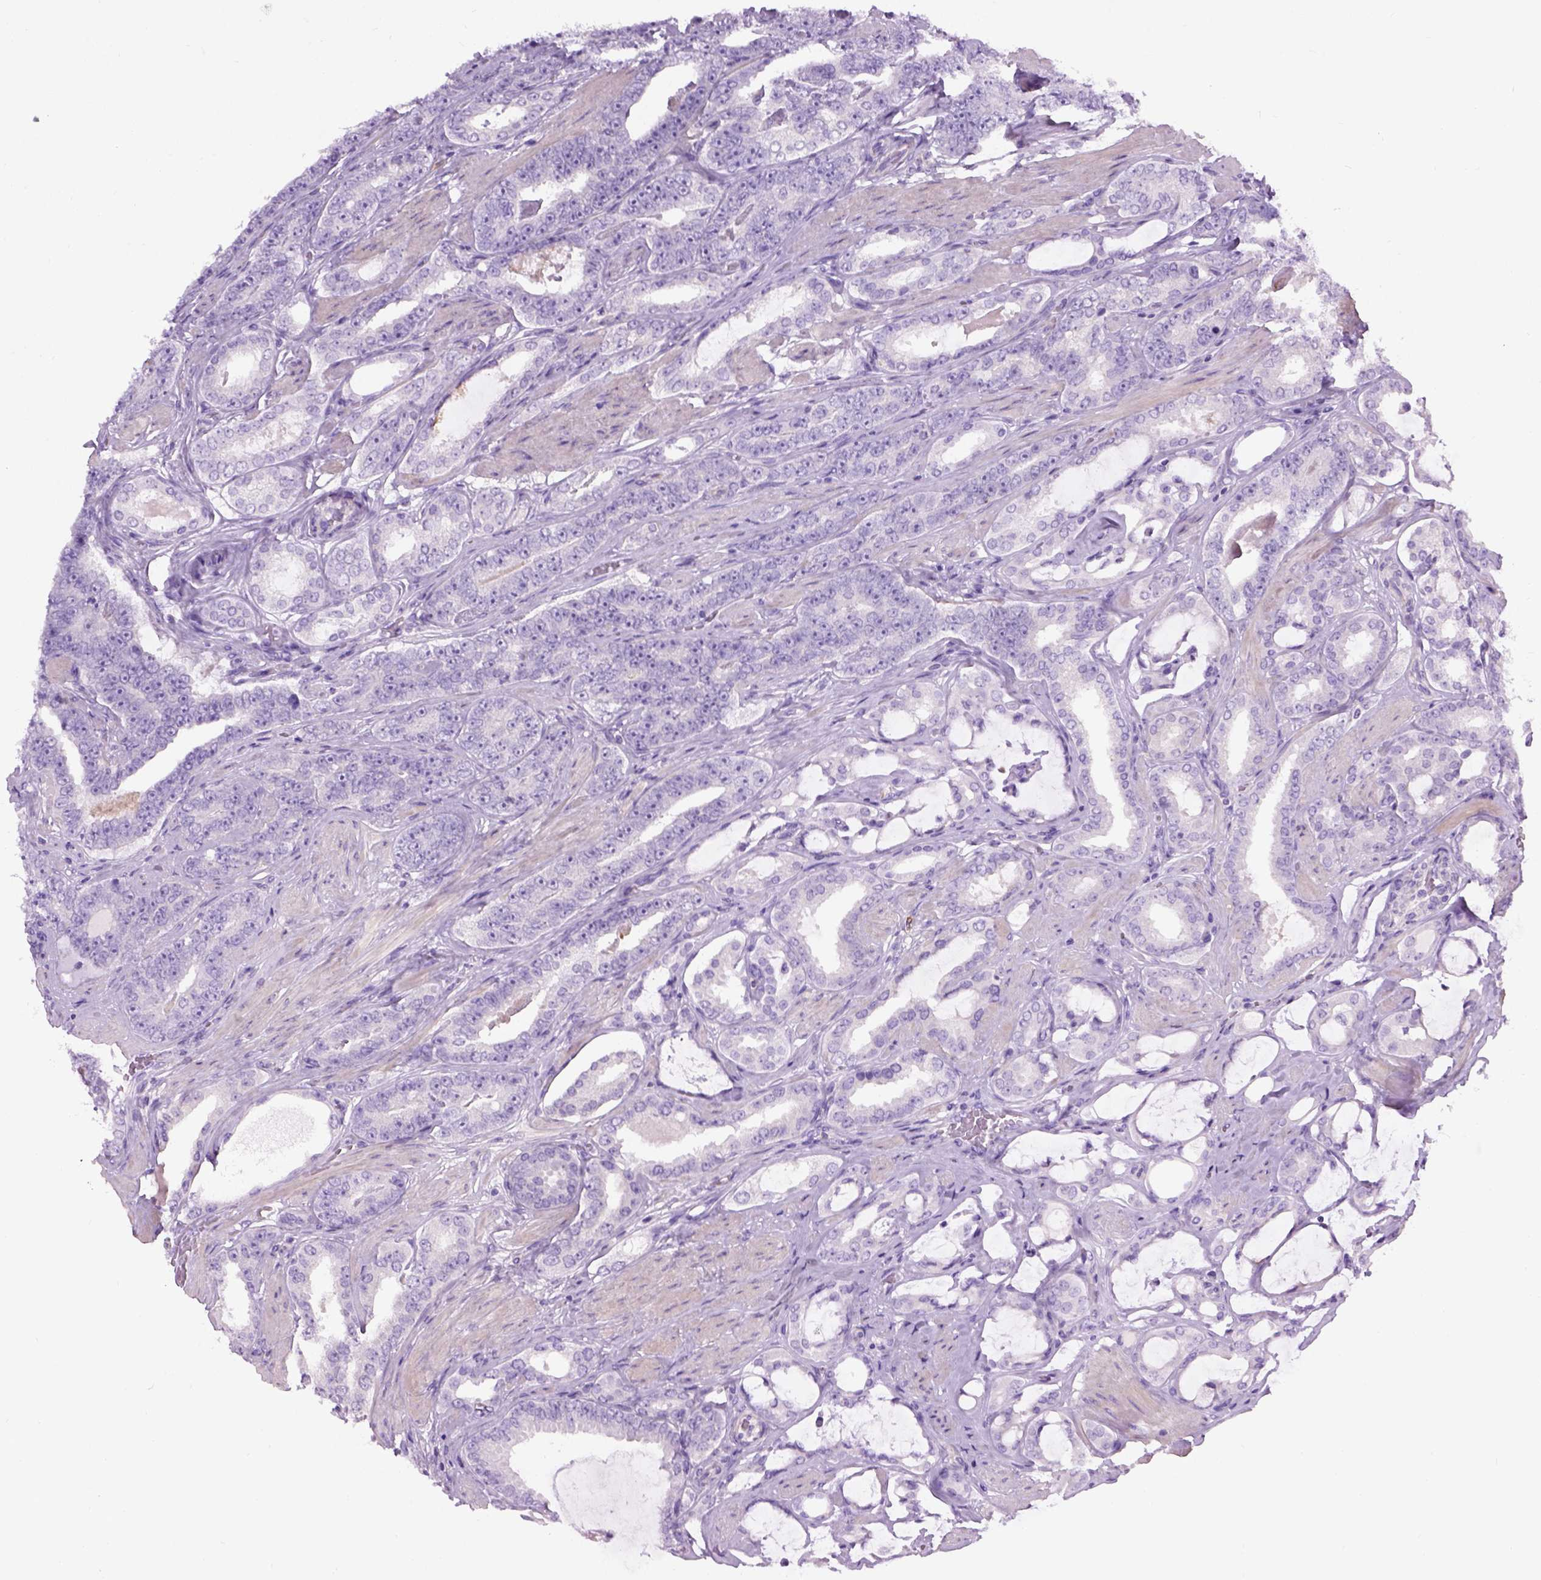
{"staining": {"intensity": "negative", "quantity": "none", "location": "none"}, "tissue": "prostate cancer", "cell_type": "Tumor cells", "image_type": "cancer", "snomed": [{"axis": "morphology", "description": "Adenocarcinoma, High grade"}, {"axis": "topography", "description": "Prostate"}], "caption": "High magnification brightfield microscopy of adenocarcinoma (high-grade) (prostate) stained with DAB (brown) and counterstained with hematoxylin (blue): tumor cells show no significant positivity.", "gene": "GABRB2", "patient": {"sex": "male", "age": 63}}